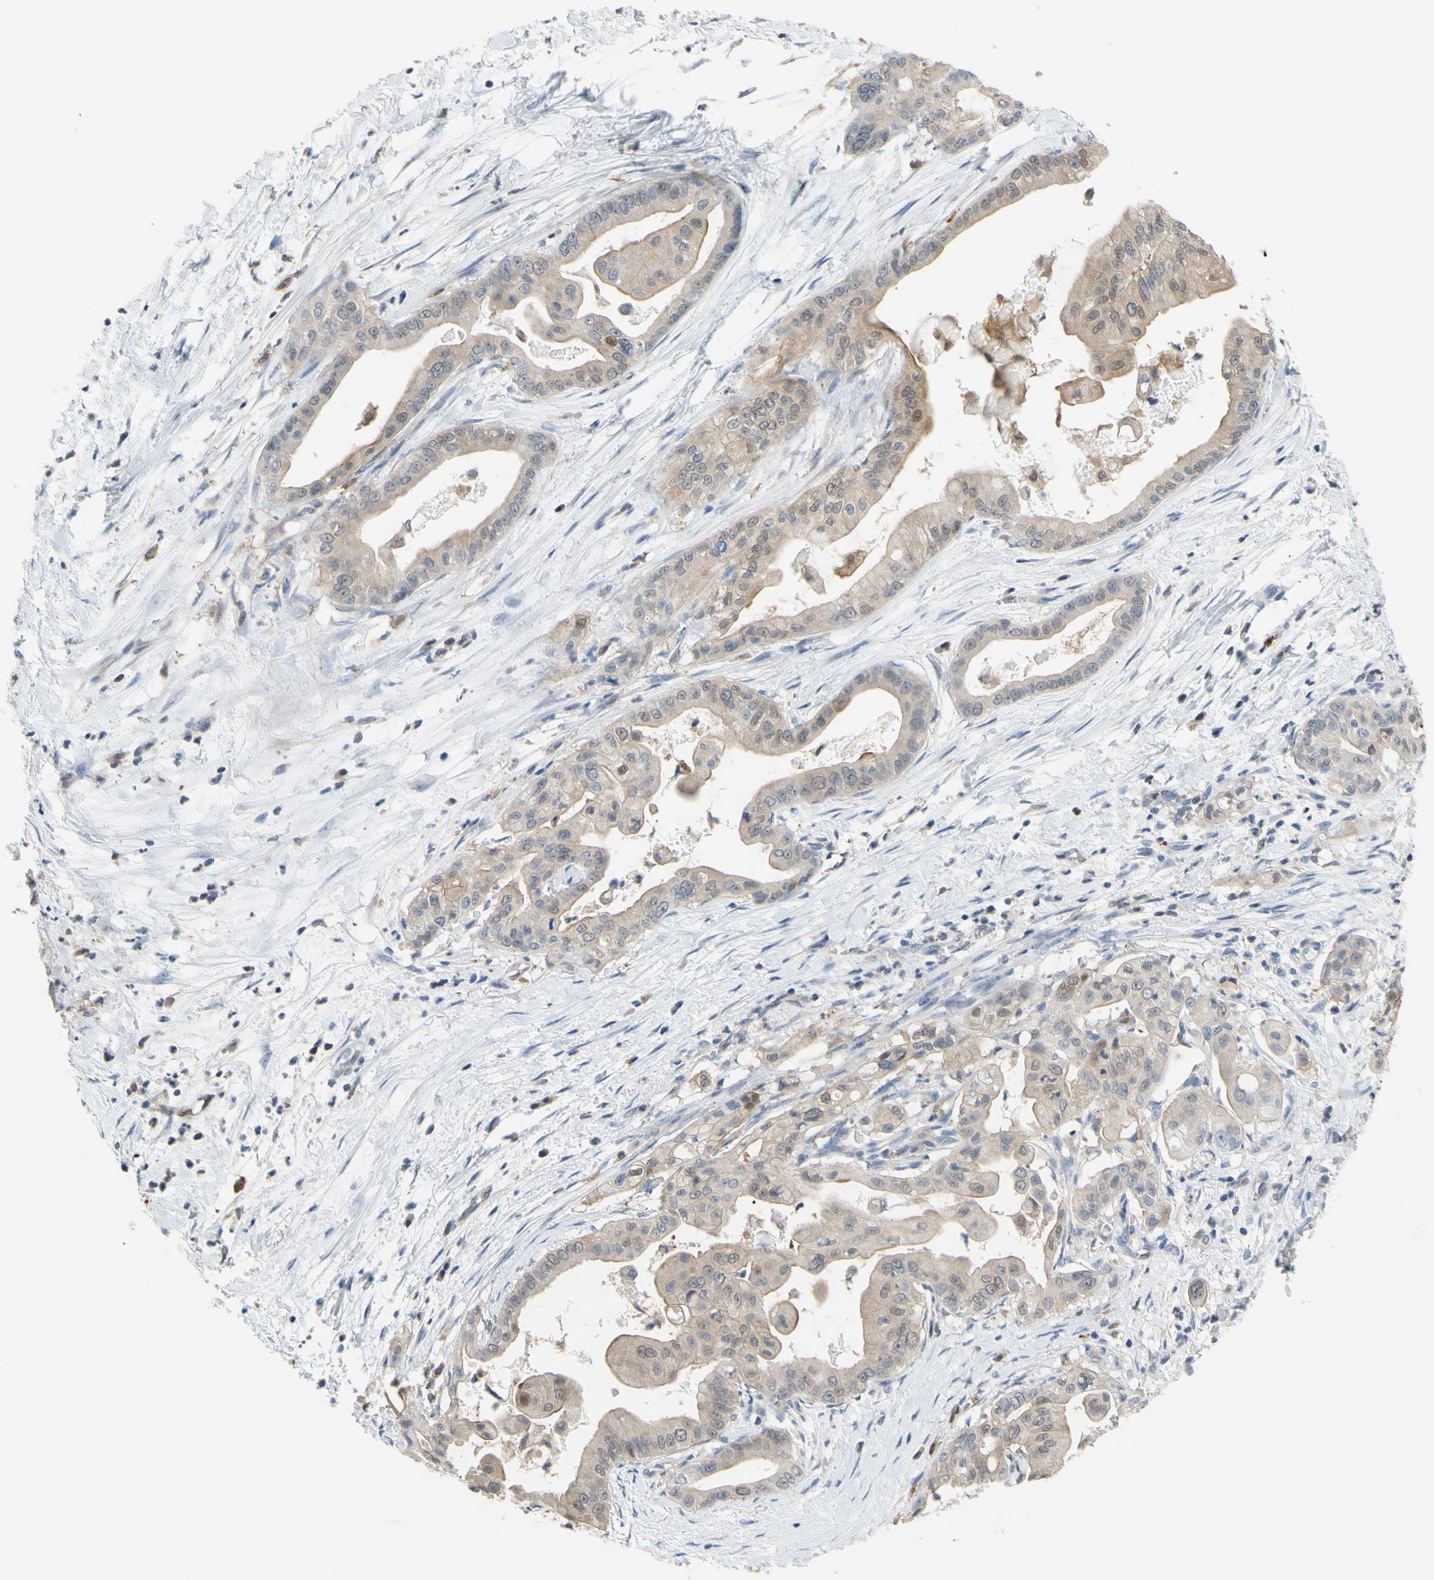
{"staining": {"intensity": "weak", "quantity": ">75%", "location": "cytoplasmic/membranous"}, "tissue": "pancreatic cancer", "cell_type": "Tumor cells", "image_type": "cancer", "snomed": [{"axis": "morphology", "description": "Adenocarcinoma, NOS"}, {"axis": "topography", "description": "Pancreas"}], "caption": "This is an image of immunohistochemistry staining of adenocarcinoma (pancreatic), which shows weak positivity in the cytoplasmic/membranous of tumor cells.", "gene": "UPK3B", "patient": {"sex": "female", "age": 75}}